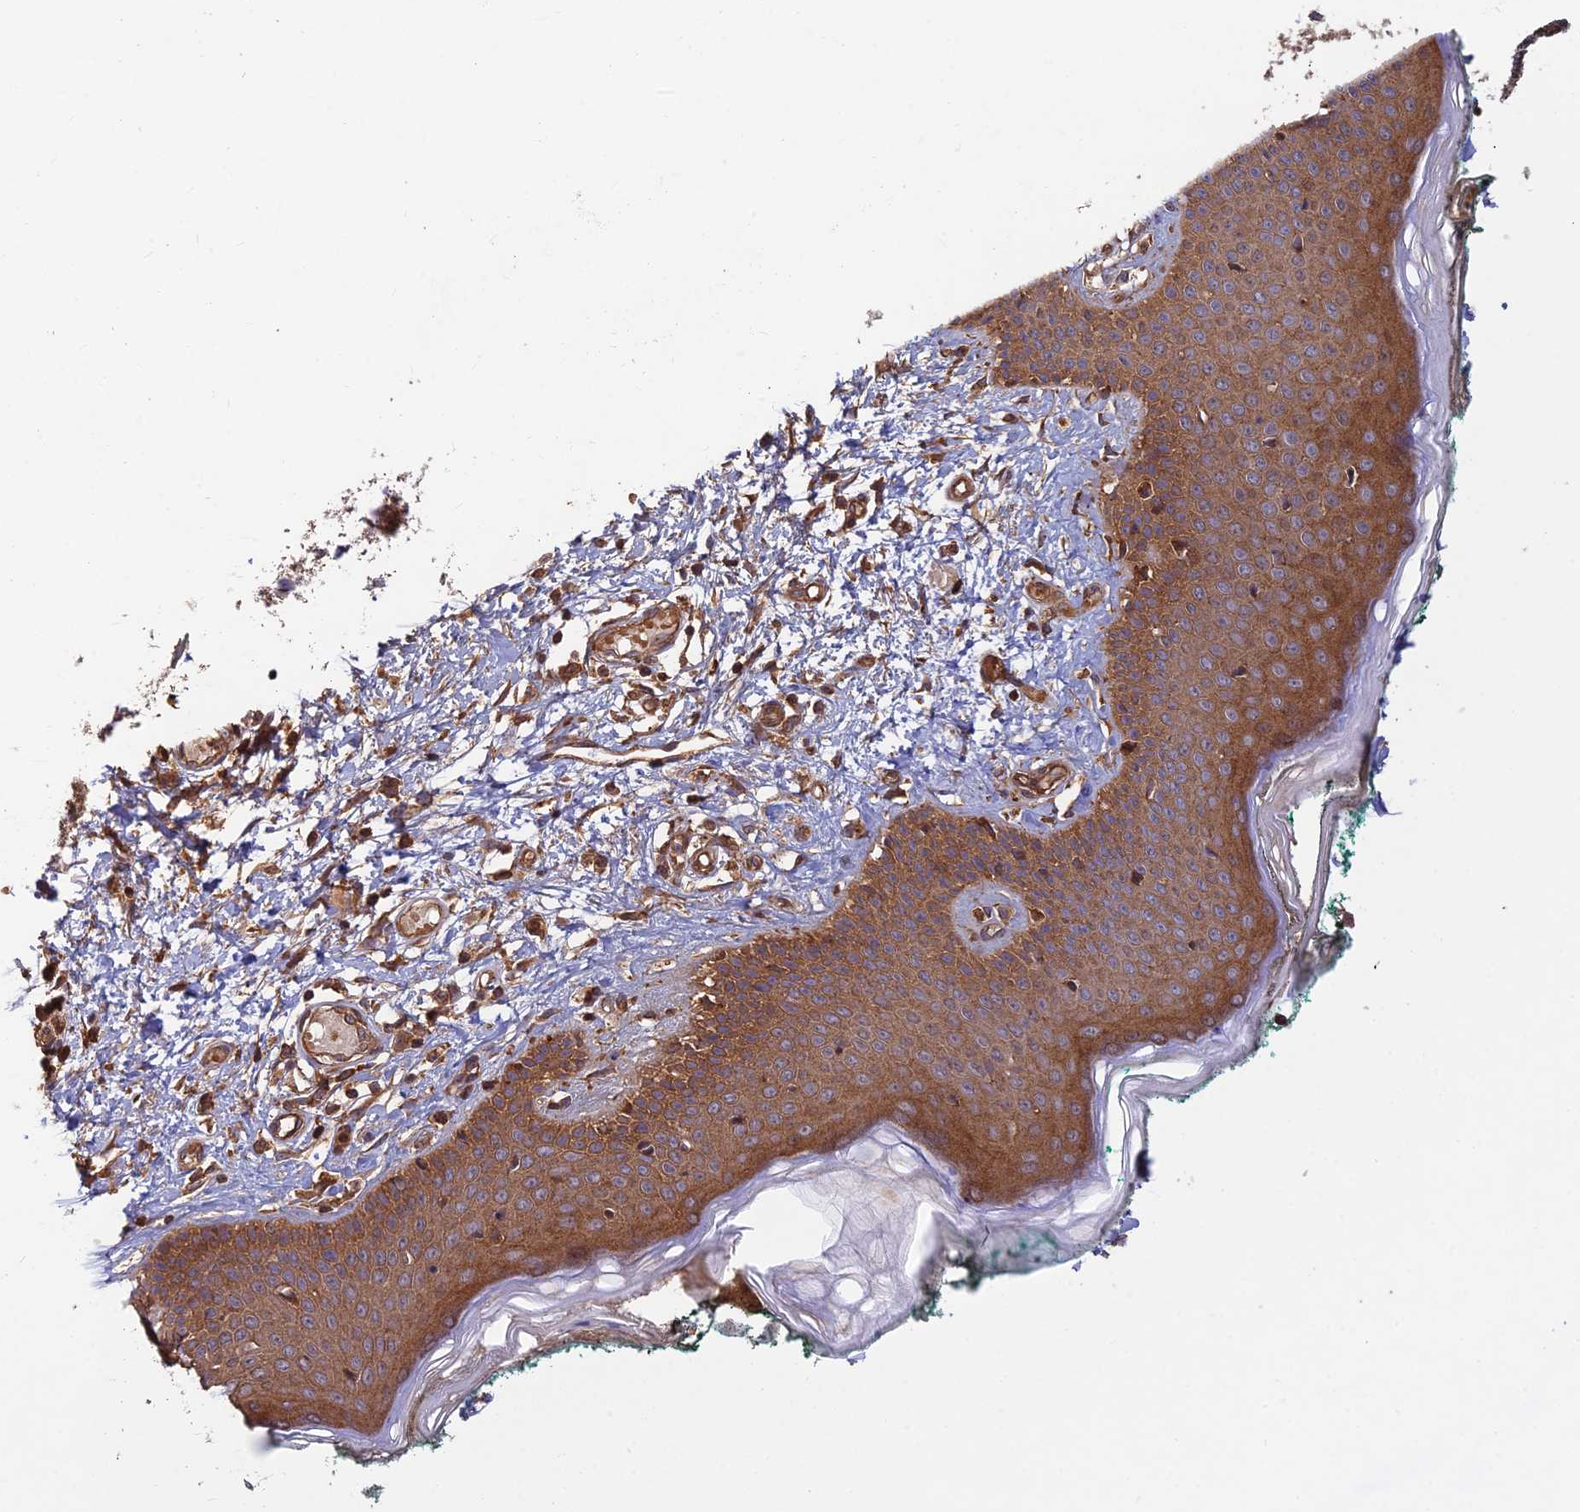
{"staining": {"intensity": "moderate", "quantity": ">75%", "location": "cytoplasmic/membranous"}, "tissue": "skin", "cell_type": "Fibroblasts", "image_type": "normal", "snomed": [{"axis": "morphology", "description": "Normal tissue, NOS"}, {"axis": "morphology", "description": "Malignant melanoma, NOS"}, {"axis": "topography", "description": "Skin"}], "caption": "Normal skin displays moderate cytoplasmic/membranous staining in about >75% of fibroblasts, visualized by immunohistochemistry.", "gene": "RELCH", "patient": {"sex": "male", "age": 62}}